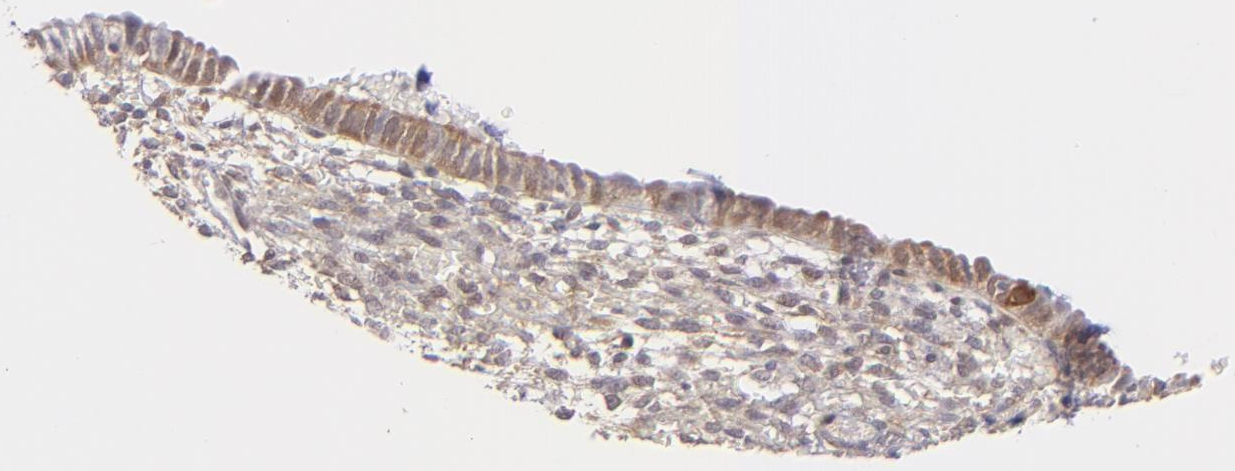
{"staining": {"intensity": "weak", "quantity": "<25%", "location": "cytoplasmic/membranous"}, "tissue": "endometrium", "cell_type": "Cells in endometrial stroma", "image_type": "normal", "snomed": [{"axis": "morphology", "description": "Normal tissue, NOS"}, {"axis": "topography", "description": "Endometrium"}], "caption": "Endometrium stained for a protein using immunohistochemistry demonstrates no staining cells in endometrial stroma.", "gene": "PTPN13", "patient": {"sex": "female", "age": 61}}